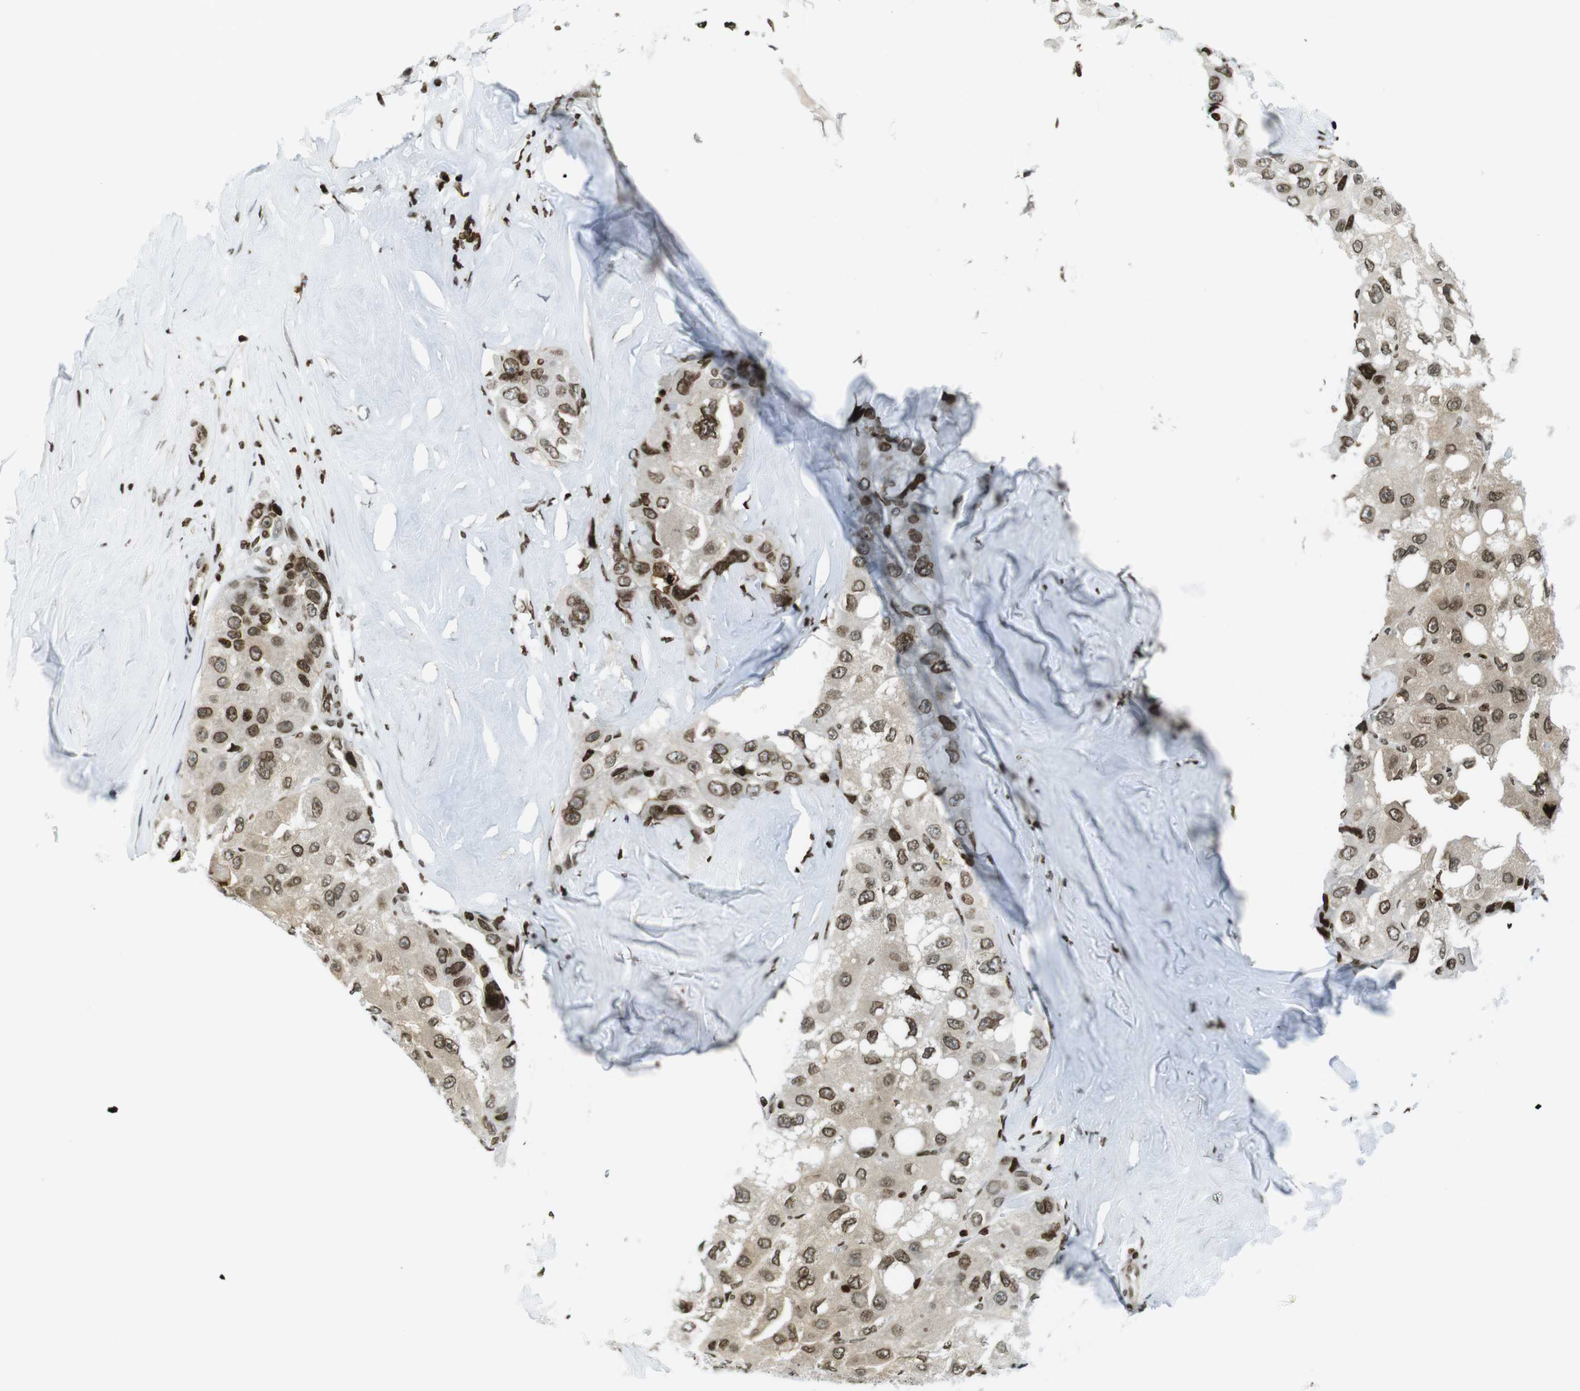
{"staining": {"intensity": "moderate", "quantity": ">75%", "location": "nuclear"}, "tissue": "liver cancer", "cell_type": "Tumor cells", "image_type": "cancer", "snomed": [{"axis": "morphology", "description": "Carcinoma, Hepatocellular, NOS"}, {"axis": "topography", "description": "Liver"}], "caption": "The image exhibits staining of liver cancer, revealing moderate nuclear protein expression (brown color) within tumor cells.", "gene": "H2AC8", "patient": {"sex": "male", "age": 80}}